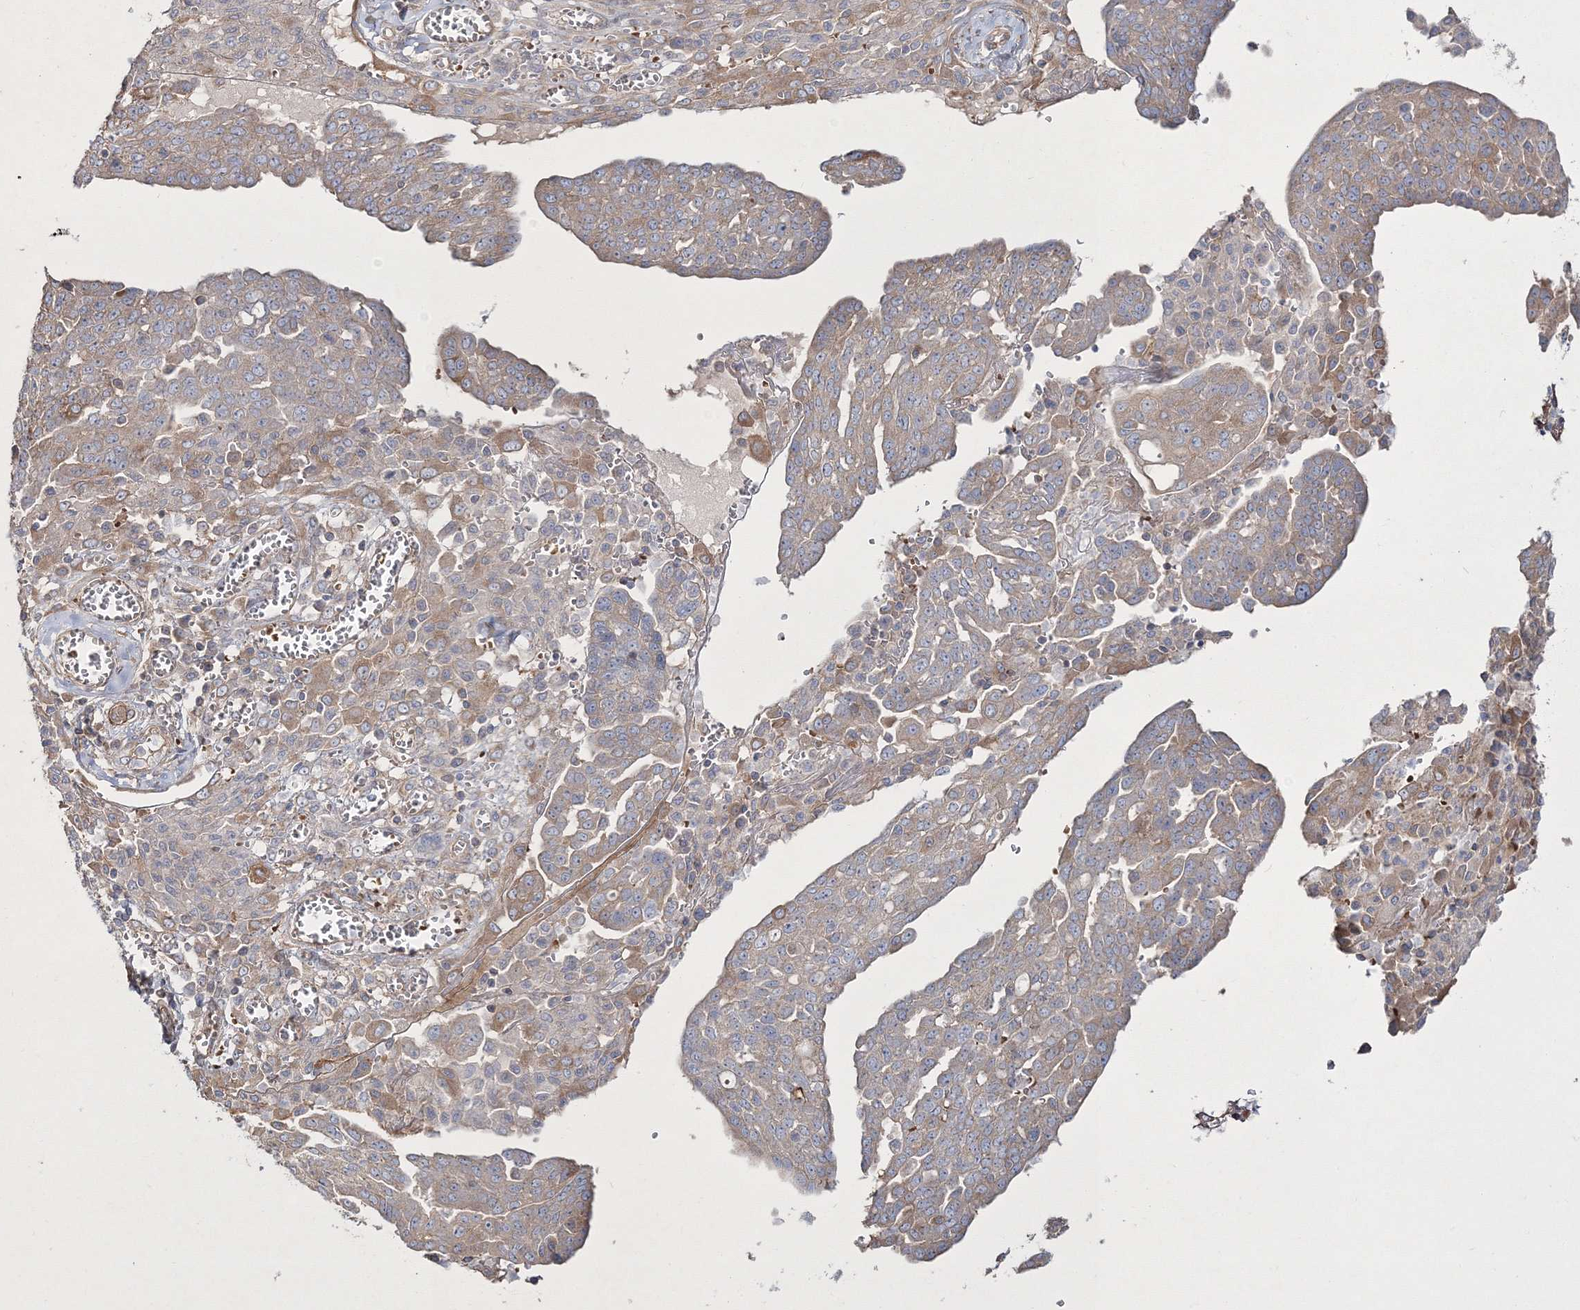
{"staining": {"intensity": "weak", "quantity": "<25%", "location": "cytoplasmic/membranous"}, "tissue": "ovarian cancer", "cell_type": "Tumor cells", "image_type": "cancer", "snomed": [{"axis": "morphology", "description": "Cystadenocarcinoma, serous, NOS"}, {"axis": "topography", "description": "Soft tissue"}, {"axis": "topography", "description": "Ovary"}], "caption": "Immunohistochemistry histopathology image of neoplastic tissue: human ovarian cancer (serous cystadenocarcinoma) stained with DAB exhibits no significant protein expression in tumor cells. (Immunohistochemistry (ihc), brightfield microscopy, high magnification).", "gene": "ZSWIM6", "patient": {"sex": "female", "age": 57}}